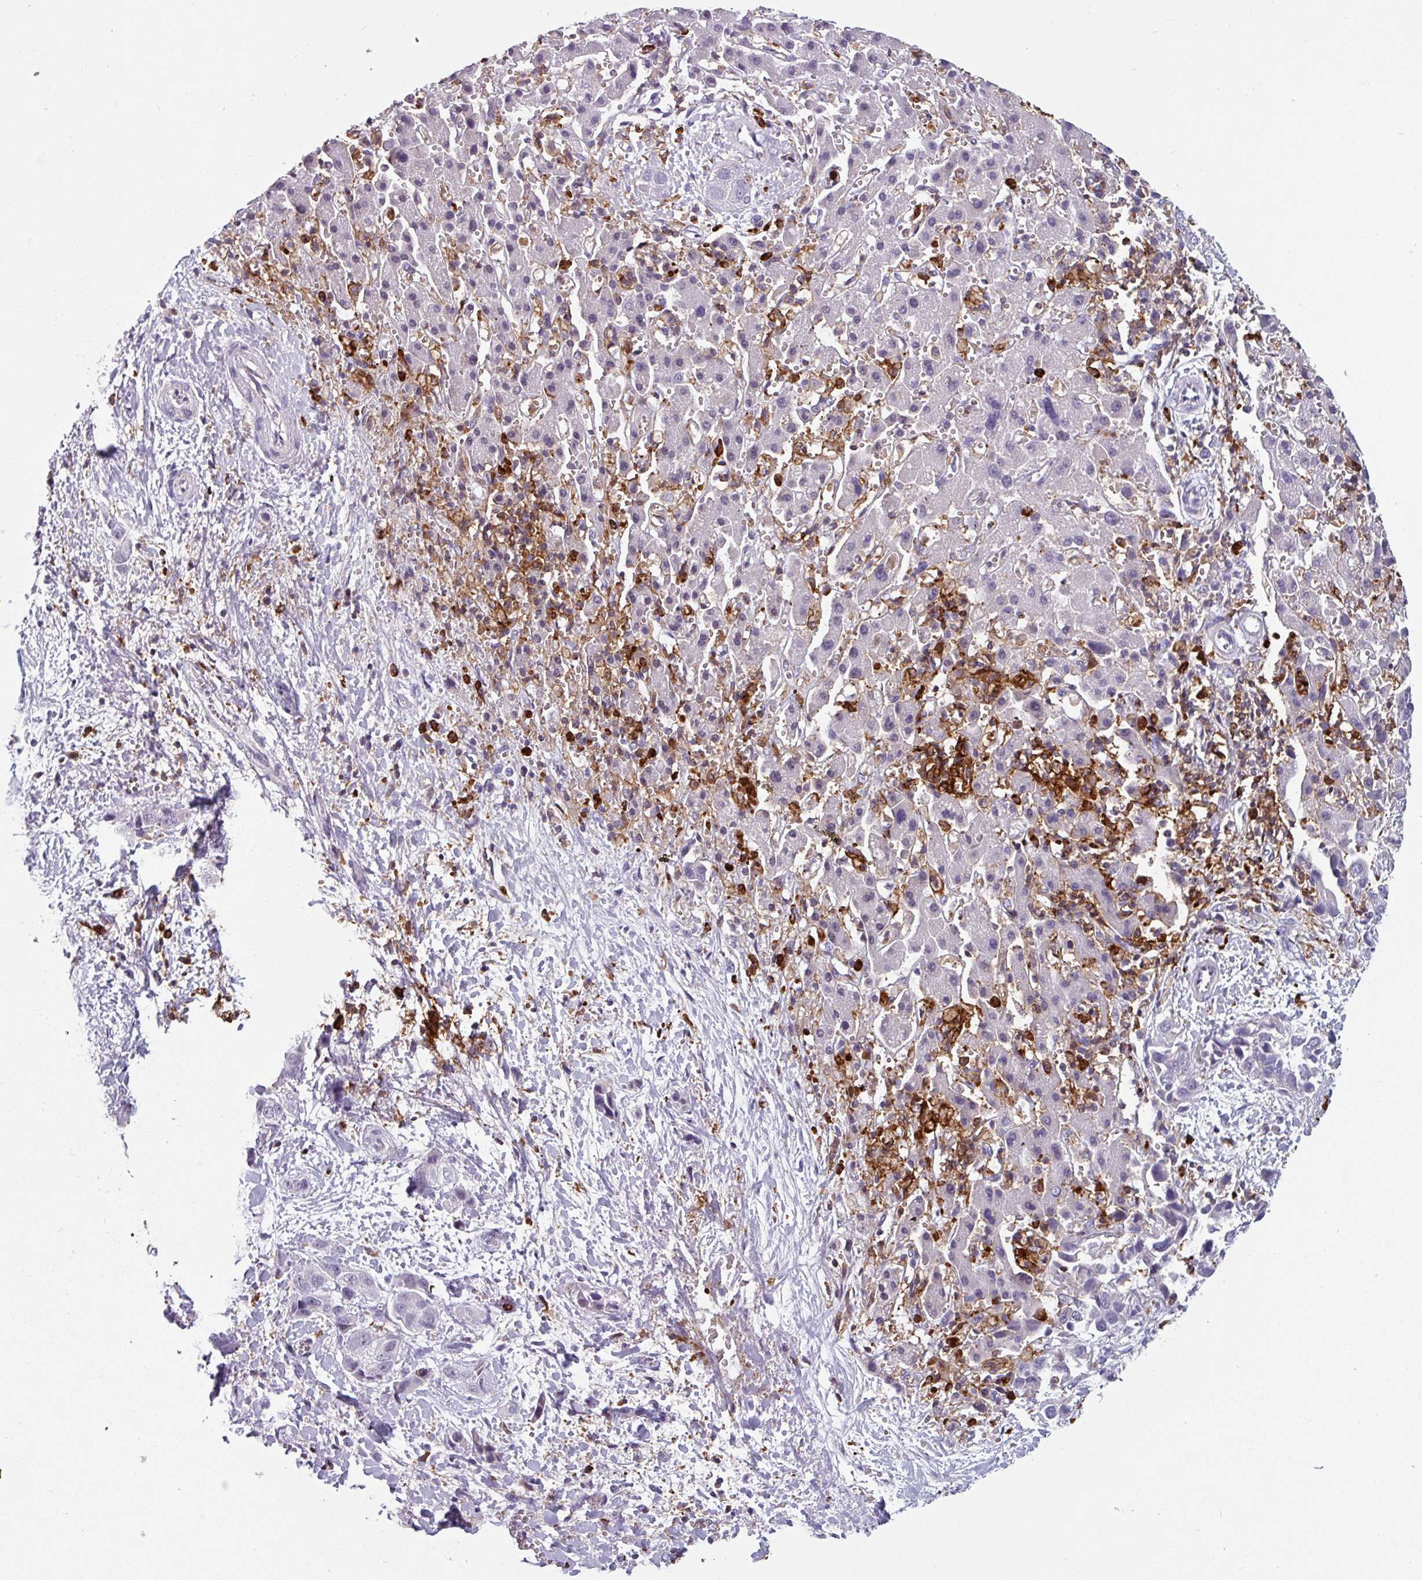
{"staining": {"intensity": "negative", "quantity": "none", "location": "none"}, "tissue": "liver cancer", "cell_type": "Tumor cells", "image_type": "cancer", "snomed": [{"axis": "morphology", "description": "Cholangiocarcinoma"}, {"axis": "topography", "description": "Liver"}], "caption": "IHC micrograph of neoplastic tissue: human liver cancer (cholangiocarcinoma) stained with DAB (3,3'-diaminobenzidine) reveals no significant protein staining in tumor cells.", "gene": "EXOSC5", "patient": {"sex": "female", "age": 52}}